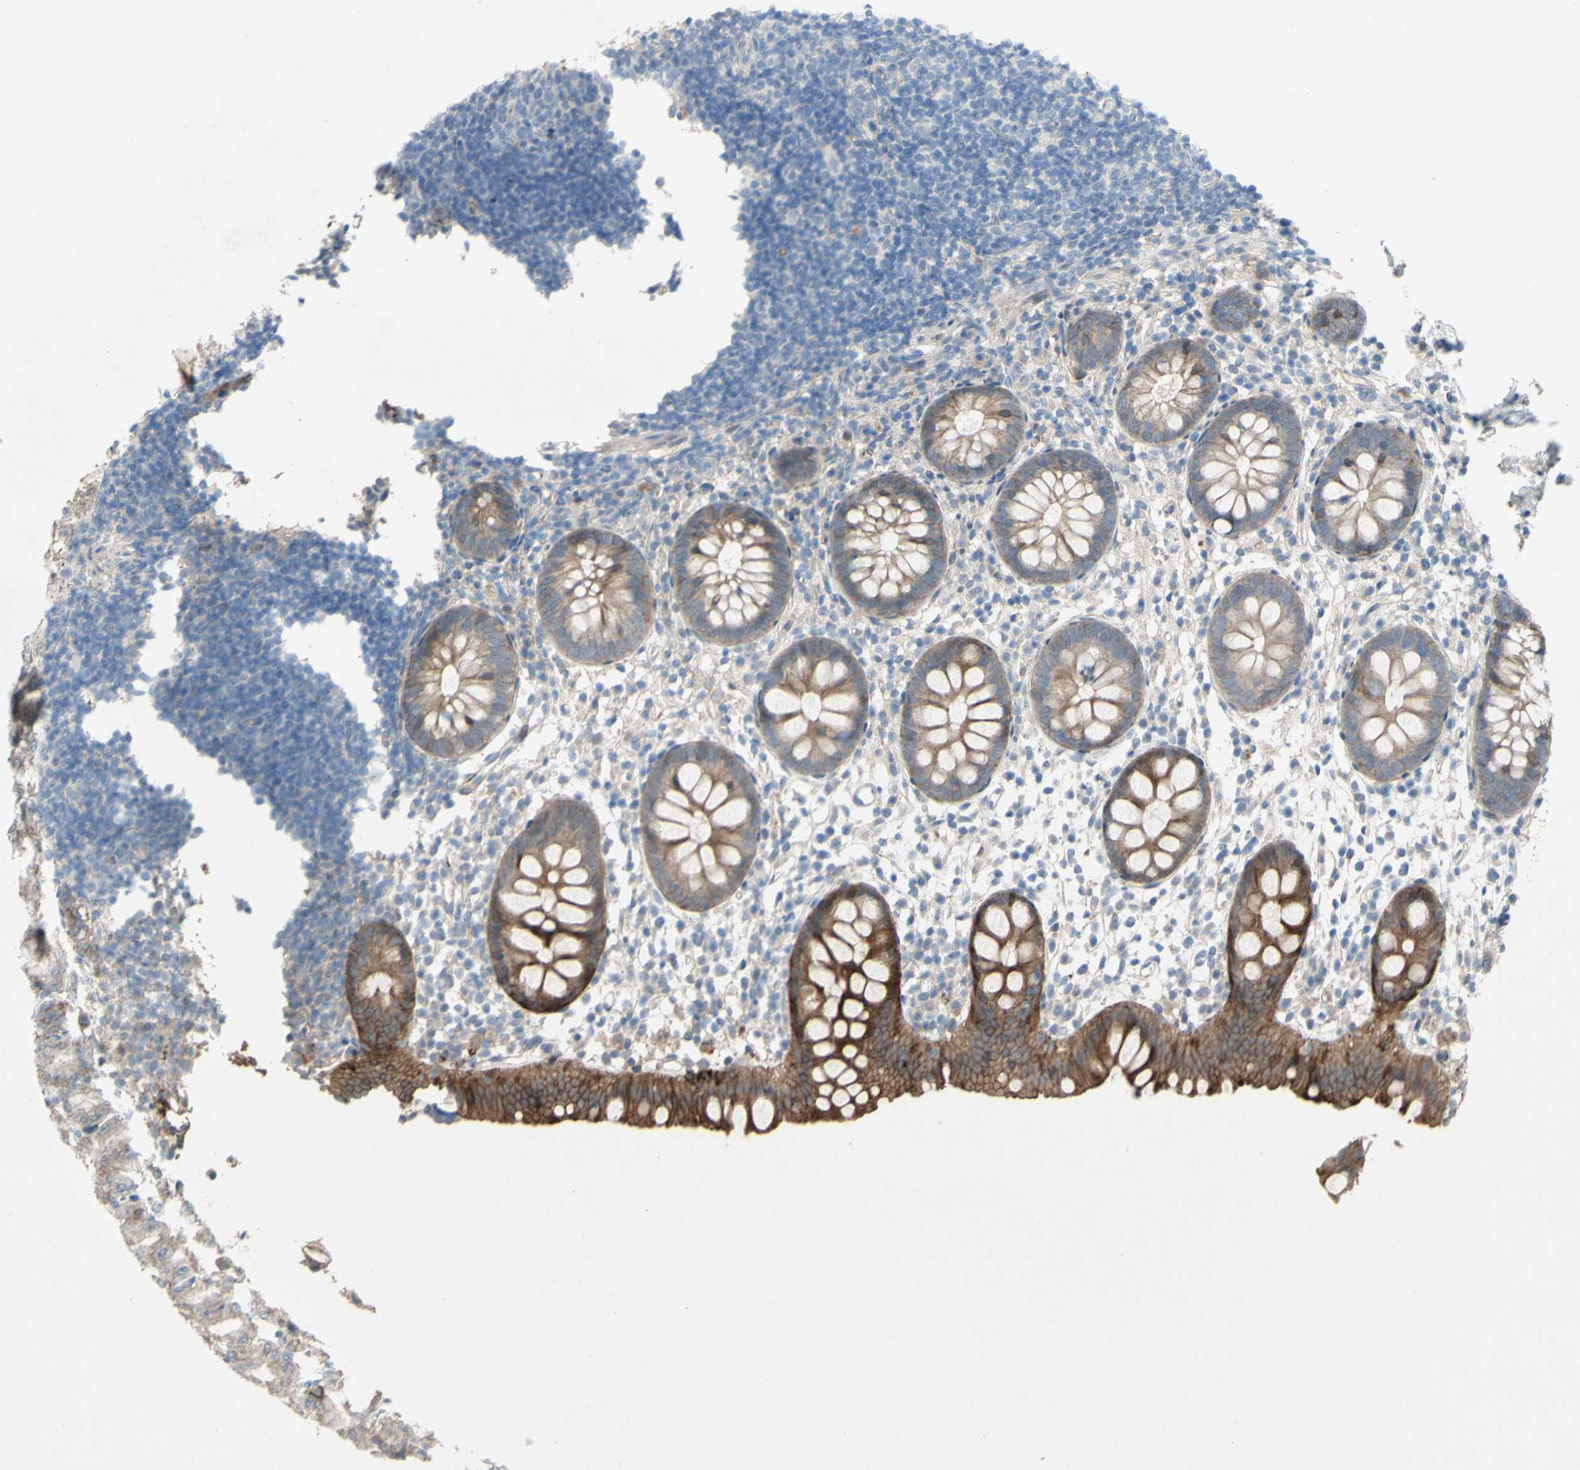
{"staining": {"intensity": "strong", "quantity": "25%-75%", "location": "cytoplasmic/membranous"}, "tissue": "appendix", "cell_type": "Glandular cells", "image_type": "normal", "snomed": [{"axis": "morphology", "description": "Normal tissue, NOS"}, {"axis": "topography", "description": "Appendix"}], "caption": "Strong cytoplasmic/membranous staining is seen in about 25%-75% of glandular cells in benign appendix.", "gene": "CDCP1", "patient": {"sex": "female", "age": 20}}